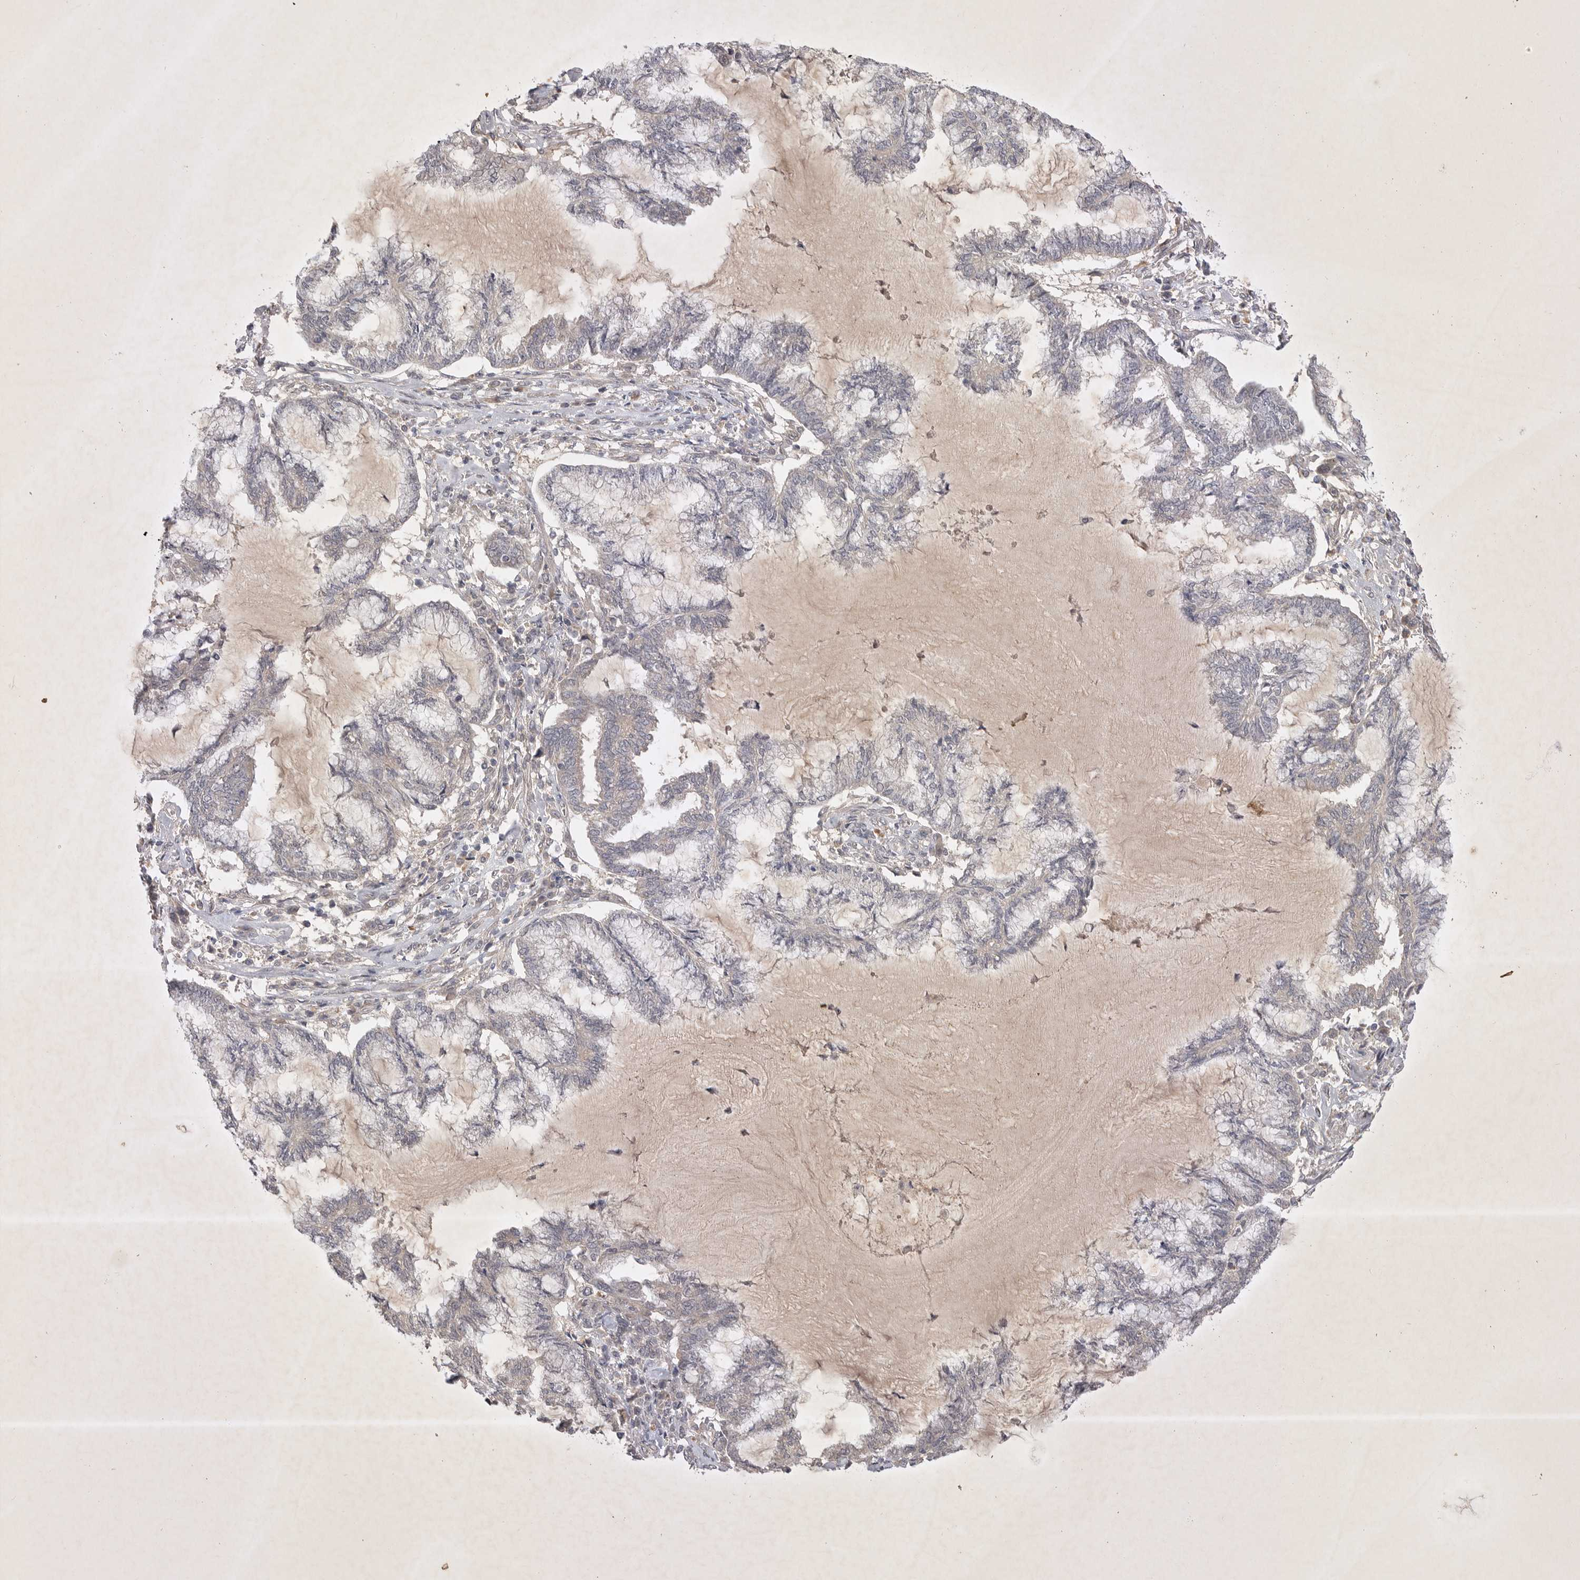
{"staining": {"intensity": "weak", "quantity": "<25%", "location": "cytoplasmic/membranous"}, "tissue": "endometrial cancer", "cell_type": "Tumor cells", "image_type": "cancer", "snomed": [{"axis": "morphology", "description": "Adenocarcinoma, NOS"}, {"axis": "topography", "description": "Endometrium"}], "caption": "A high-resolution micrograph shows IHC staining of endometrial cancer, which exhibits no significant positivity in tumor cells.", "gene": "PTPDC1", "patient": {"sex": "female", "age": 86}}